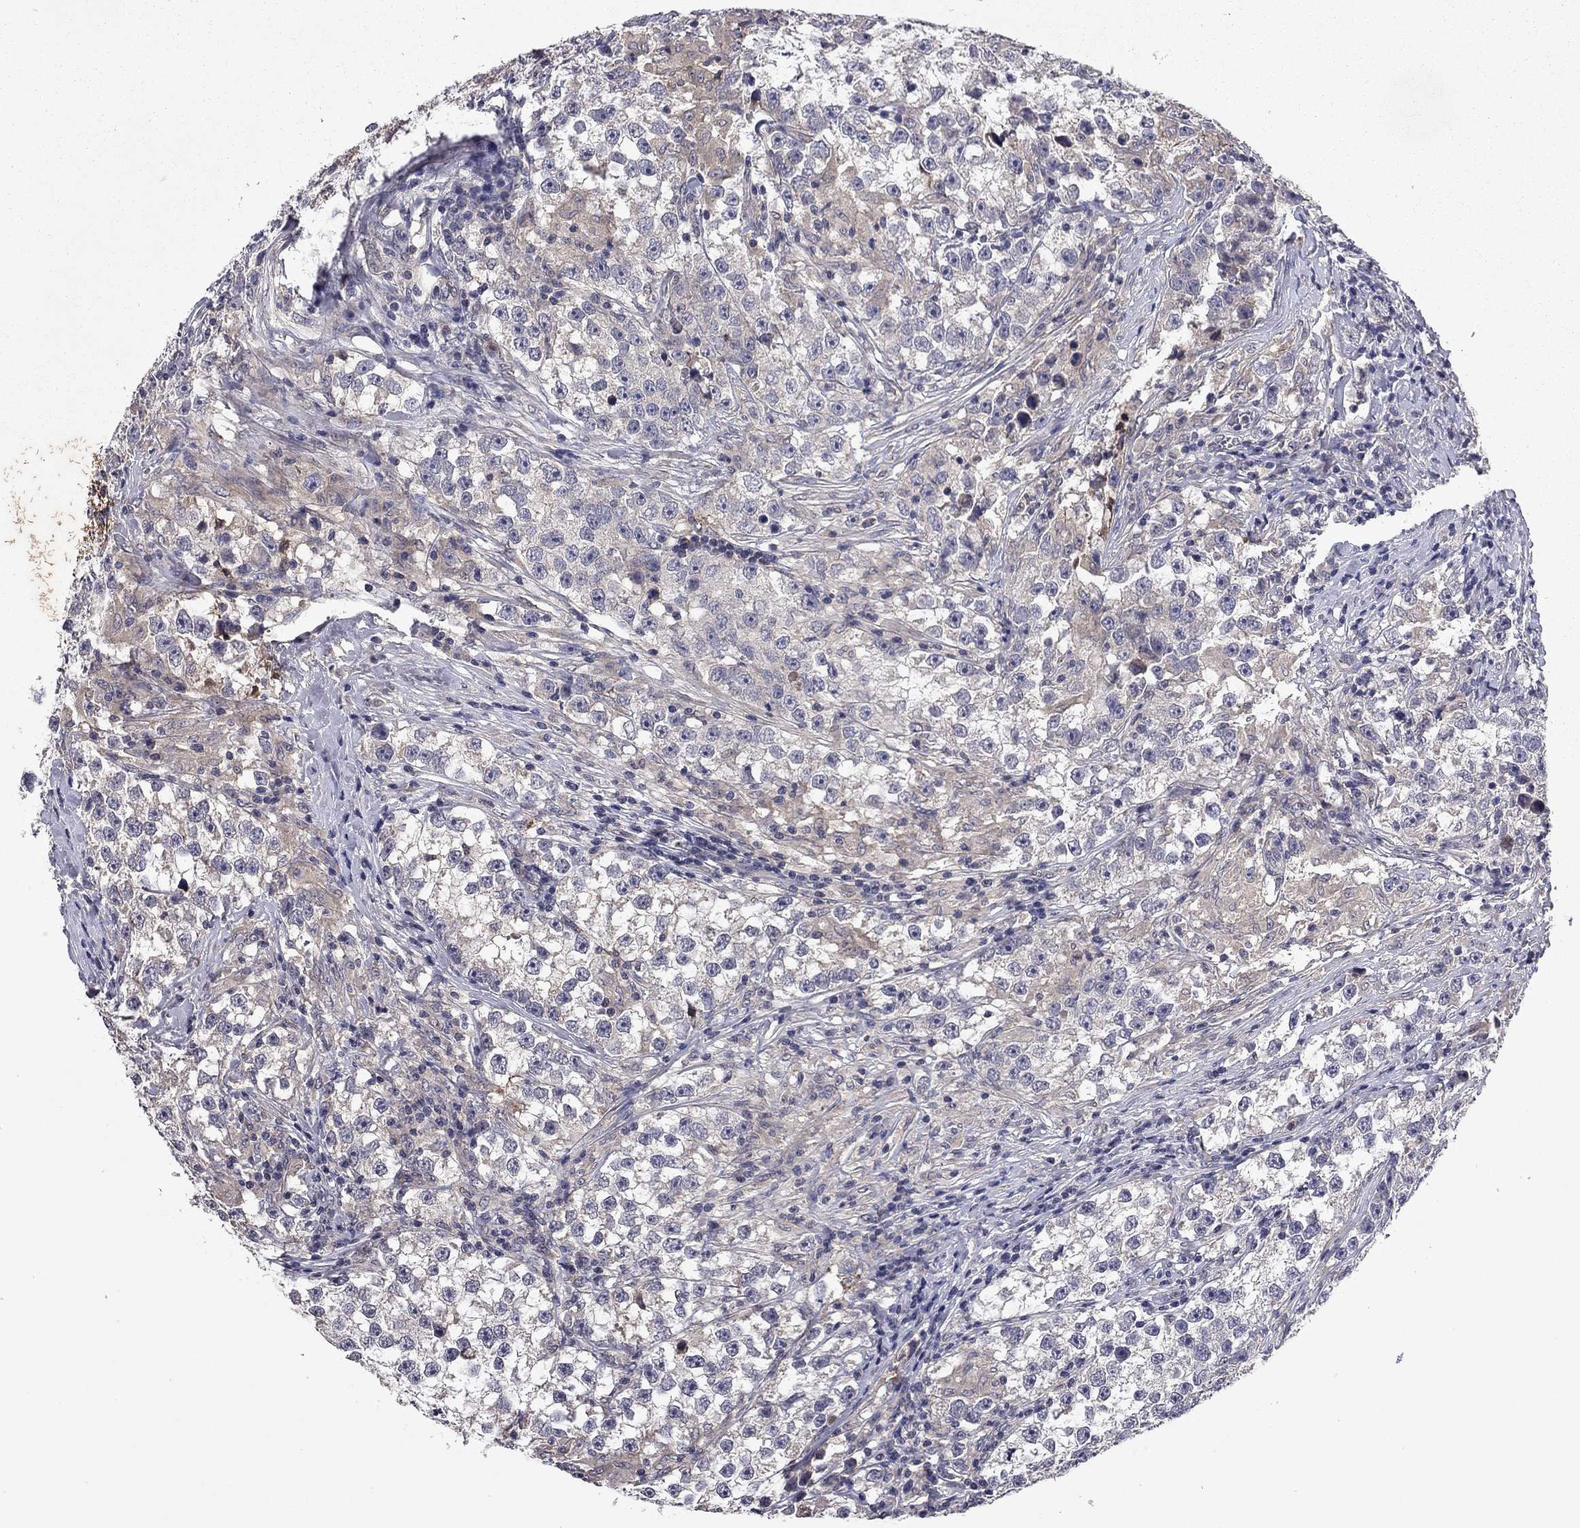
{"staining": {"intensity": "negative", "quantity": "none", "location": "none"}, "tissue": "testis cancer", "cell_type": "Tumor cells", "image_type": "cancer", "snomed": [{"axis": "morphology", "description": "Seminoma, NOS"}, {"axis": "topography", "description": "Testis"}], "caption": "Immunohistochemistry image of human testis cancer (seminoma) stained for a protein (brown), which exhibits no expression in tumor cells. (DAB (3,3'-diaminobenzidine) immunohistochemistry visualized using brightfield microscopy, high magnification).", "gene": "PROS1", "patient": {"sex": "male", "age": 46}}